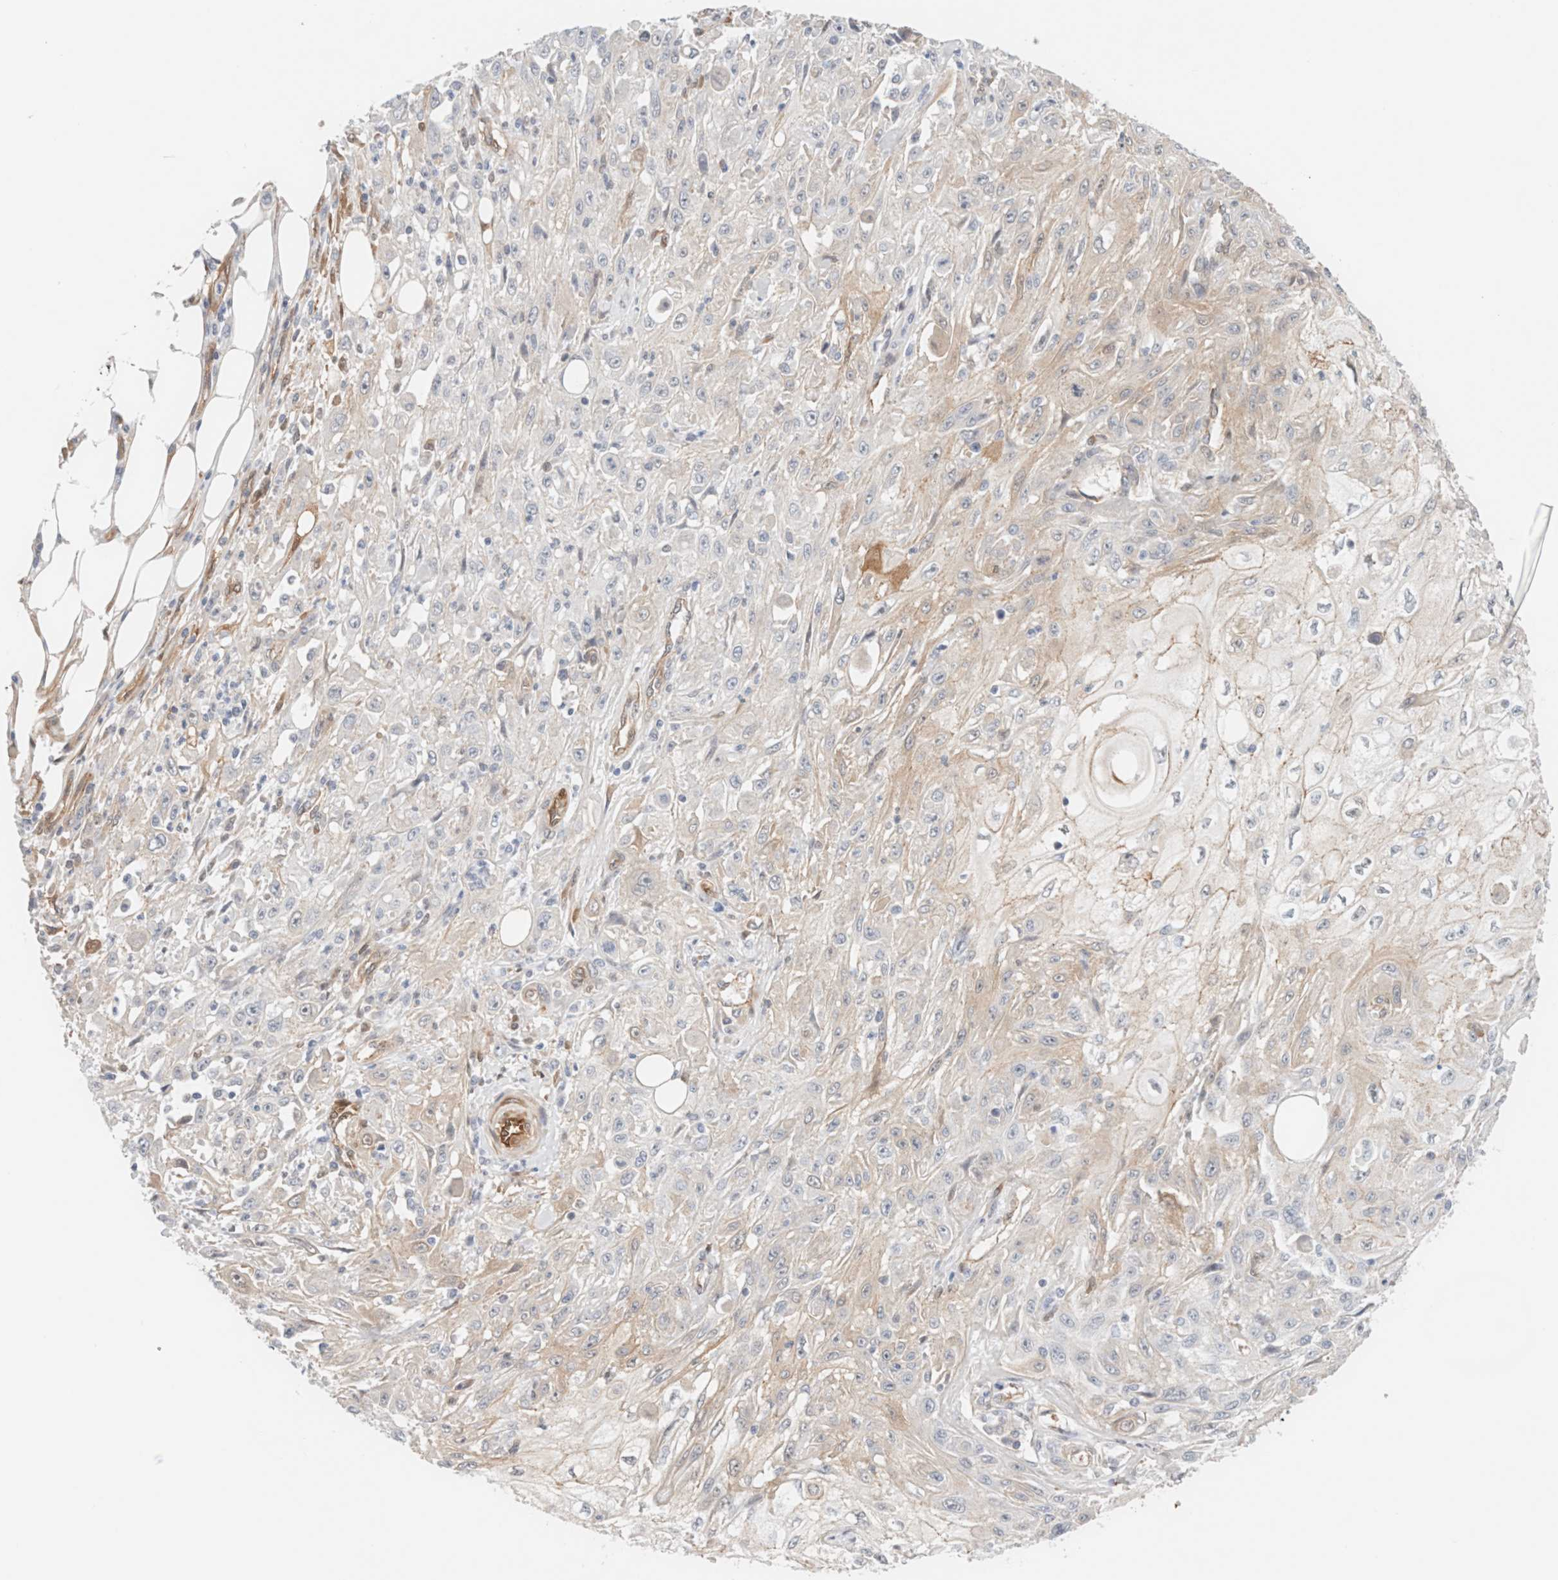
{"staining": {"intensity": "negative", "quantity": "none", "location": "none"}, "tissue": "skin cancer", "cell_type": "Tumor cells", "image_type": "cancer", "snomed": [{"axis": "morphology", "description": "Squamous cell carcinoma, NOS"}, {"axis": "morphology", "description": "Squamous cell carcinoma, metastatic, NOS"}, {"axis": "topography", "description": "Skin"}, {"axis": "topography", "description": "Lymph node"}], "caption": "DAB immunohistochemical staining of human metastatic squamous cell carcinoma (skin) displays no significant expression in tumor cells.", "gene": "LMCD1", "patient": {"sex": "male", "age": 75}}